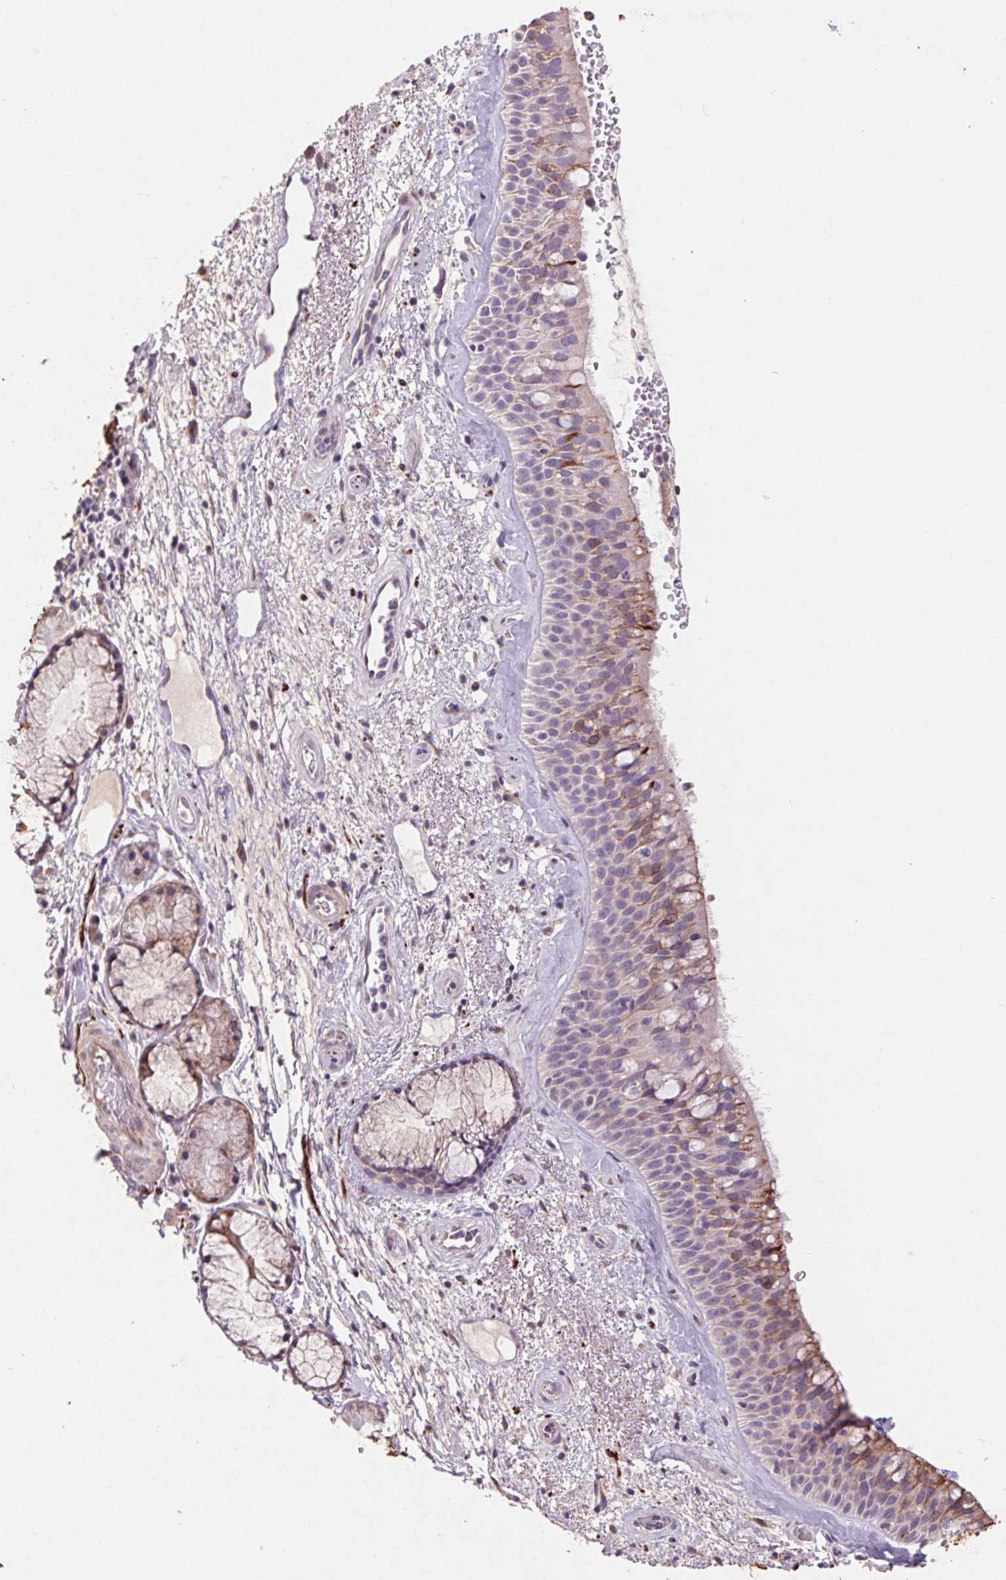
{"staining": {"intensity": "weak", "quantity": ">75%", "location": "cytoplasmic/membranous"}, "tissue": "bronchus", "cell_type": "Respiratory epithelial cells", "image_type": "normal", "snomed": [{"axis": "morphology", "description": "Normal tissue, NOS"}, {"axis": "topography", "description": "Bronchus"}], "caption": "High-power microscopy captured an IHC histopathology image of benign bronchus, revealing weak cytoplasmic/membranous positivity in about >75% of respiratory epithelial cells.", "gene": "GRM2", "patient": {"sex": "male", "age": 48}}